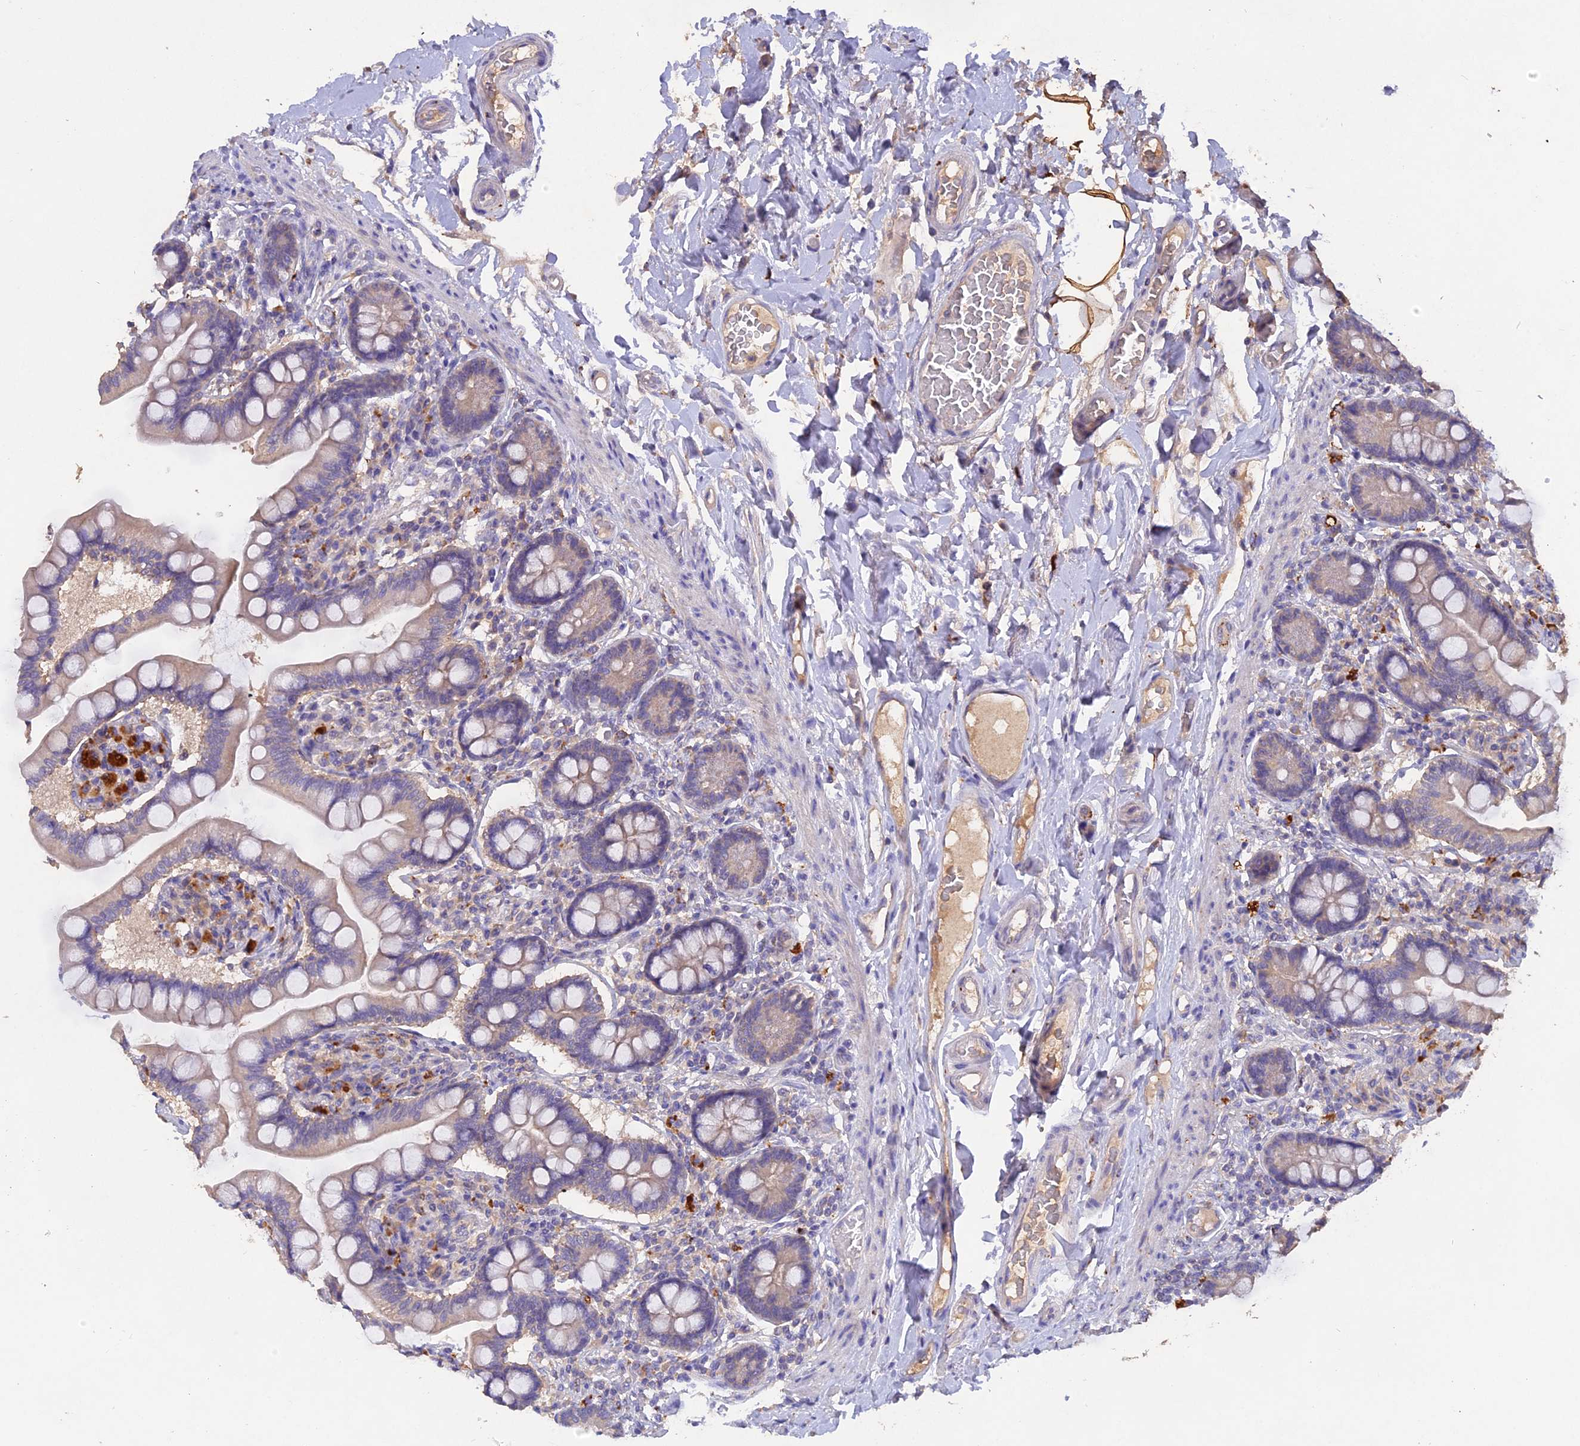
{"staining": {"intensity": "weak", "quantity": "25%-75%", "location": "cytoplasmic/membranous"}, "tissue": "small intestine", "cell_type": "Glandular cells", "image_type": "normal", "snomed": [{"axis": "morphology", "description": "Normal tissue, NOS"}, {"axis": "topography", "description": "Small intestine"}], "caption": "DAB (3,3'-diaminobenzidine) immunohistochemical staining of unremarkable human small intestine displays weak cytoplasmic/membranous protein staining in approximately 25%-75% of glandular cells. The protein is stained brown, and the nuclei are stained in blue (DAB (3,3'-diaminobenzidine) IHC with brightfield microscopy, high magnification).", "gene": "SLC26A4", "patient": {"sex": "female", "age": 64}}